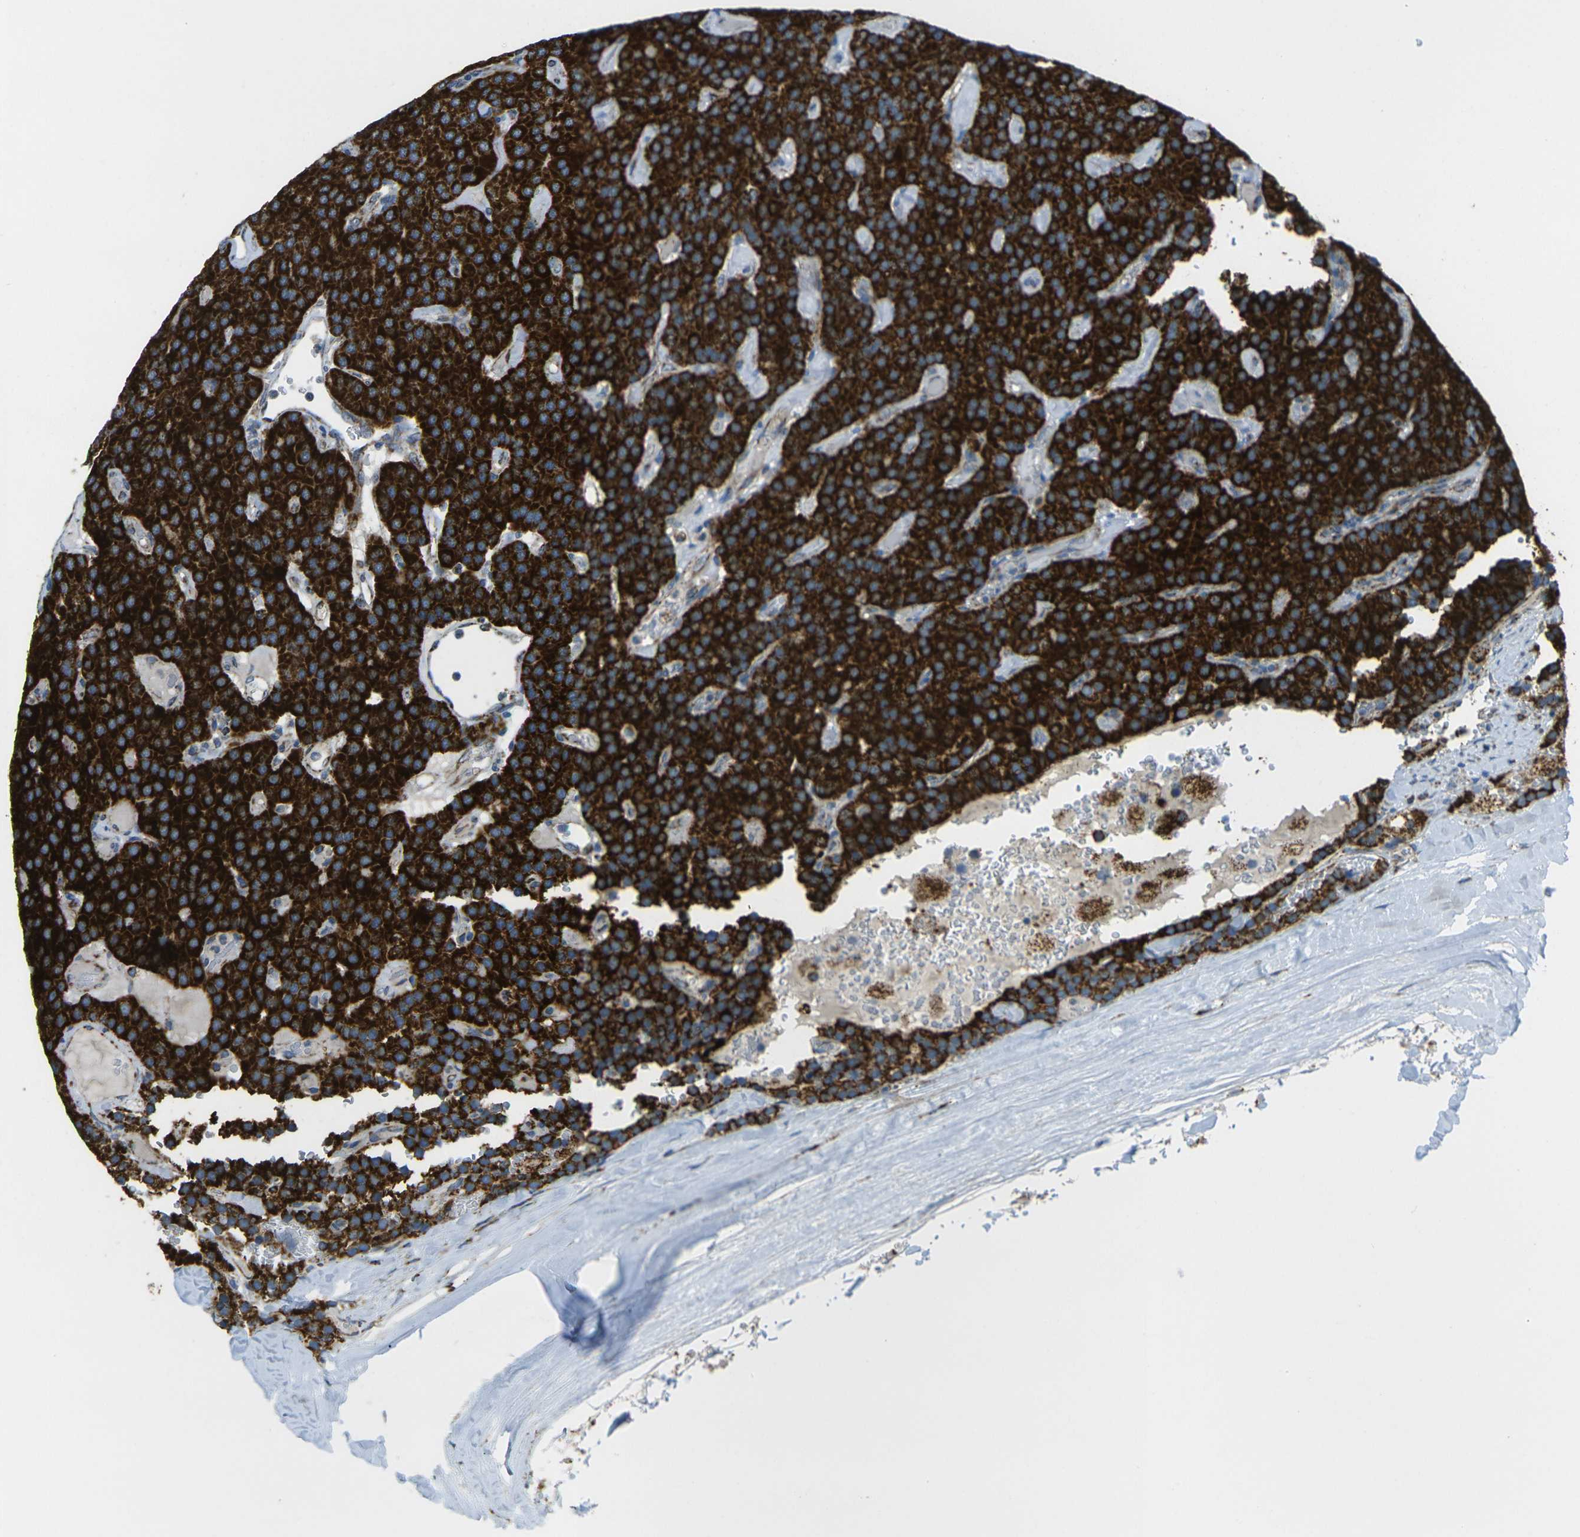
{"staining": {"intensity": "strong", "quantity": ">75%", "location": "cytoplasmic/membranous"}, "tissue": "parathyroid gland", "cell_type": "Glandular cells", "image_type": "normal", "snomed": [{"axis": "morphology", "description": "Normal tissue, NOS"}, {"axis": "morphology", "description": "Adenoma, NOS"}, {"axis": "topography", "description": "Parathyroid gland"}], "caption": "About >75% of glandular cells in benign parathyroid gland reveal strong cytoplasmic/membranous protein staining as visualized by brown immunohistochemical staining.", "gene": "CYB5R1", "patient": {"sex": "female", "age": 86}}